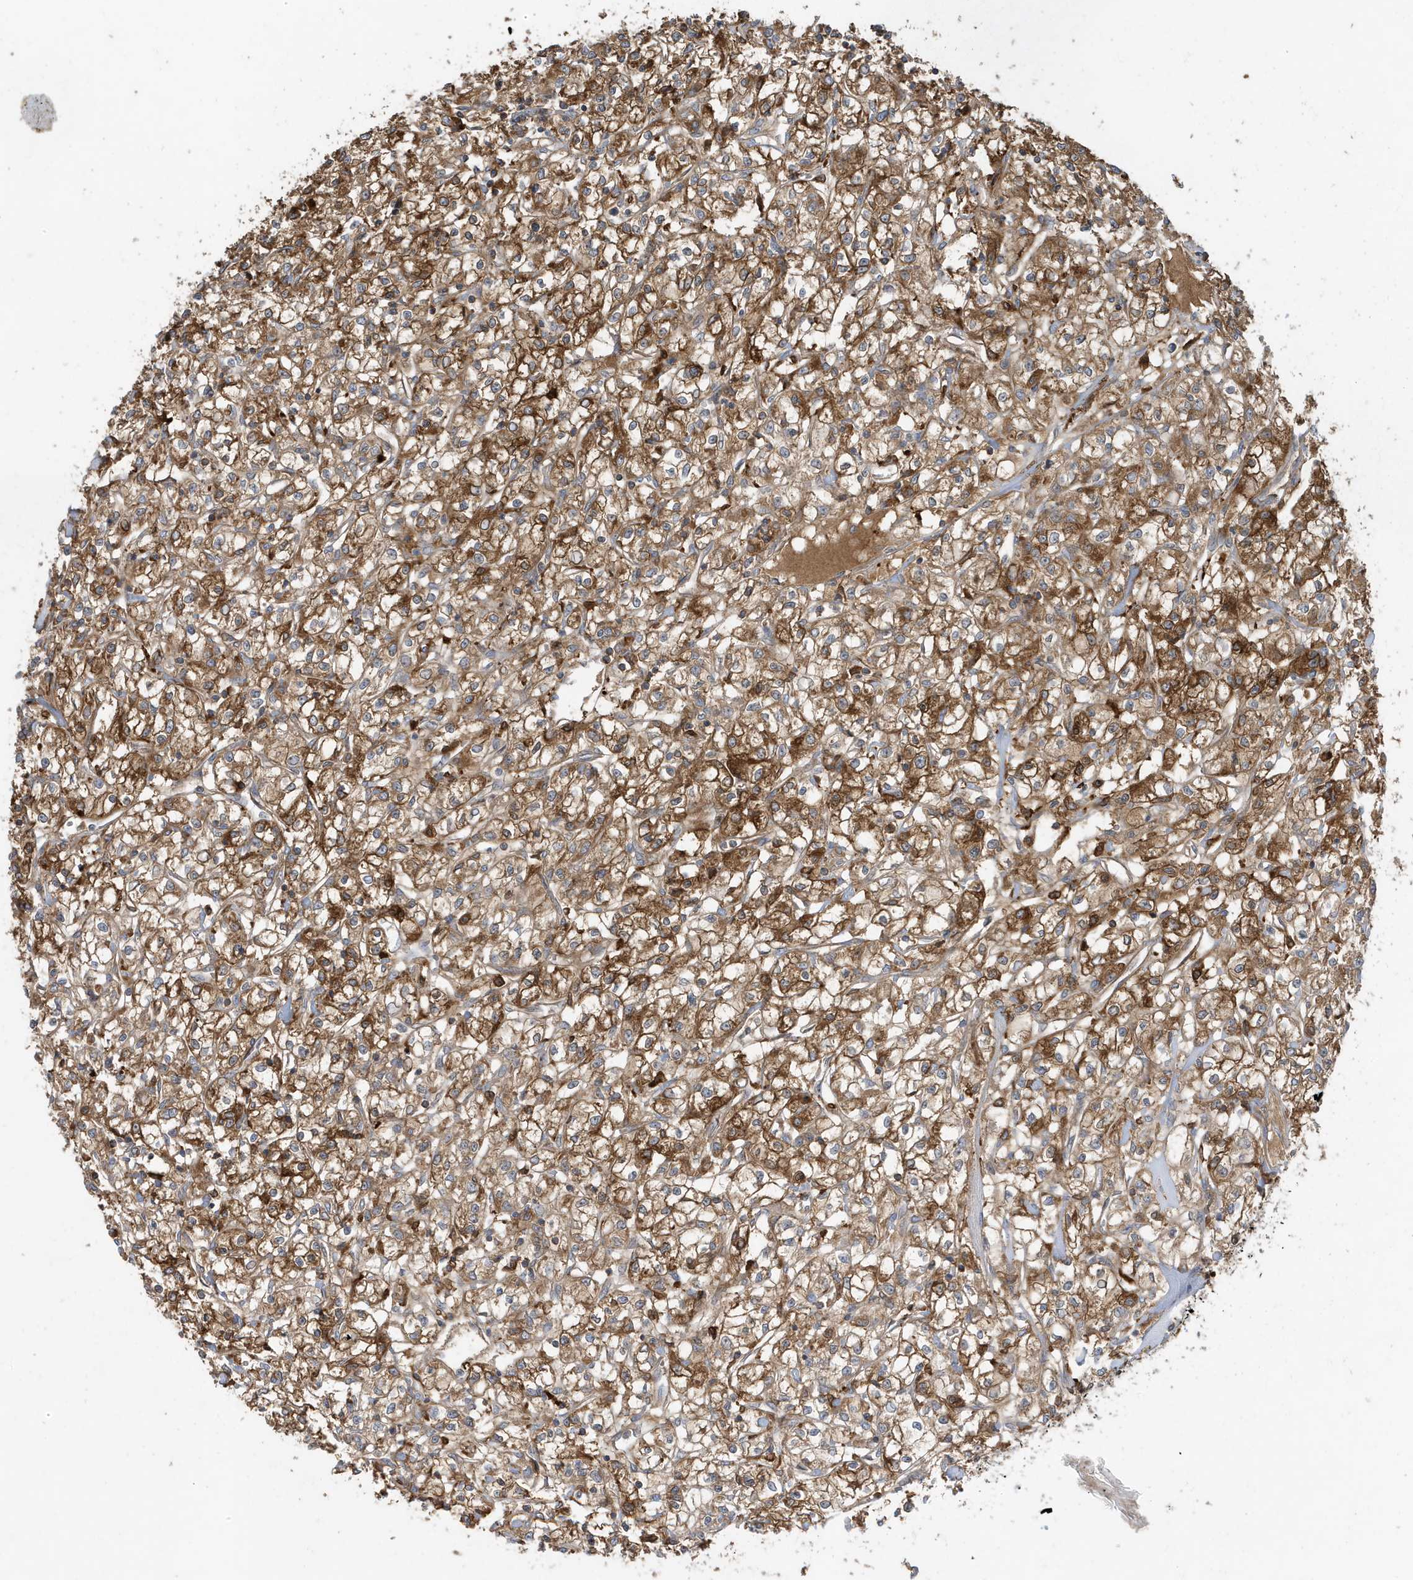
{"staining": {"intensity": "moderate", "quantity": ">75%", "location": "cytoplasmic/membranous"}, "tissue": "renal cancer", "cell_type": "Tumor cells", "image_type": "cancer", "snomed": [{"axis": "morphology", "description": "Adenocarcinoma, NOS"}, {"axis": "topography", "description": "Kidney"}], "caption": "Immunohistochemical staining of human adenocarcinoma (renal) exhibits moderate cytoplasmic/membranous protein expression in about >75% of tumor cells.", "gene": "ABTB1", "patient": {"sex": "female", "age": 59}}